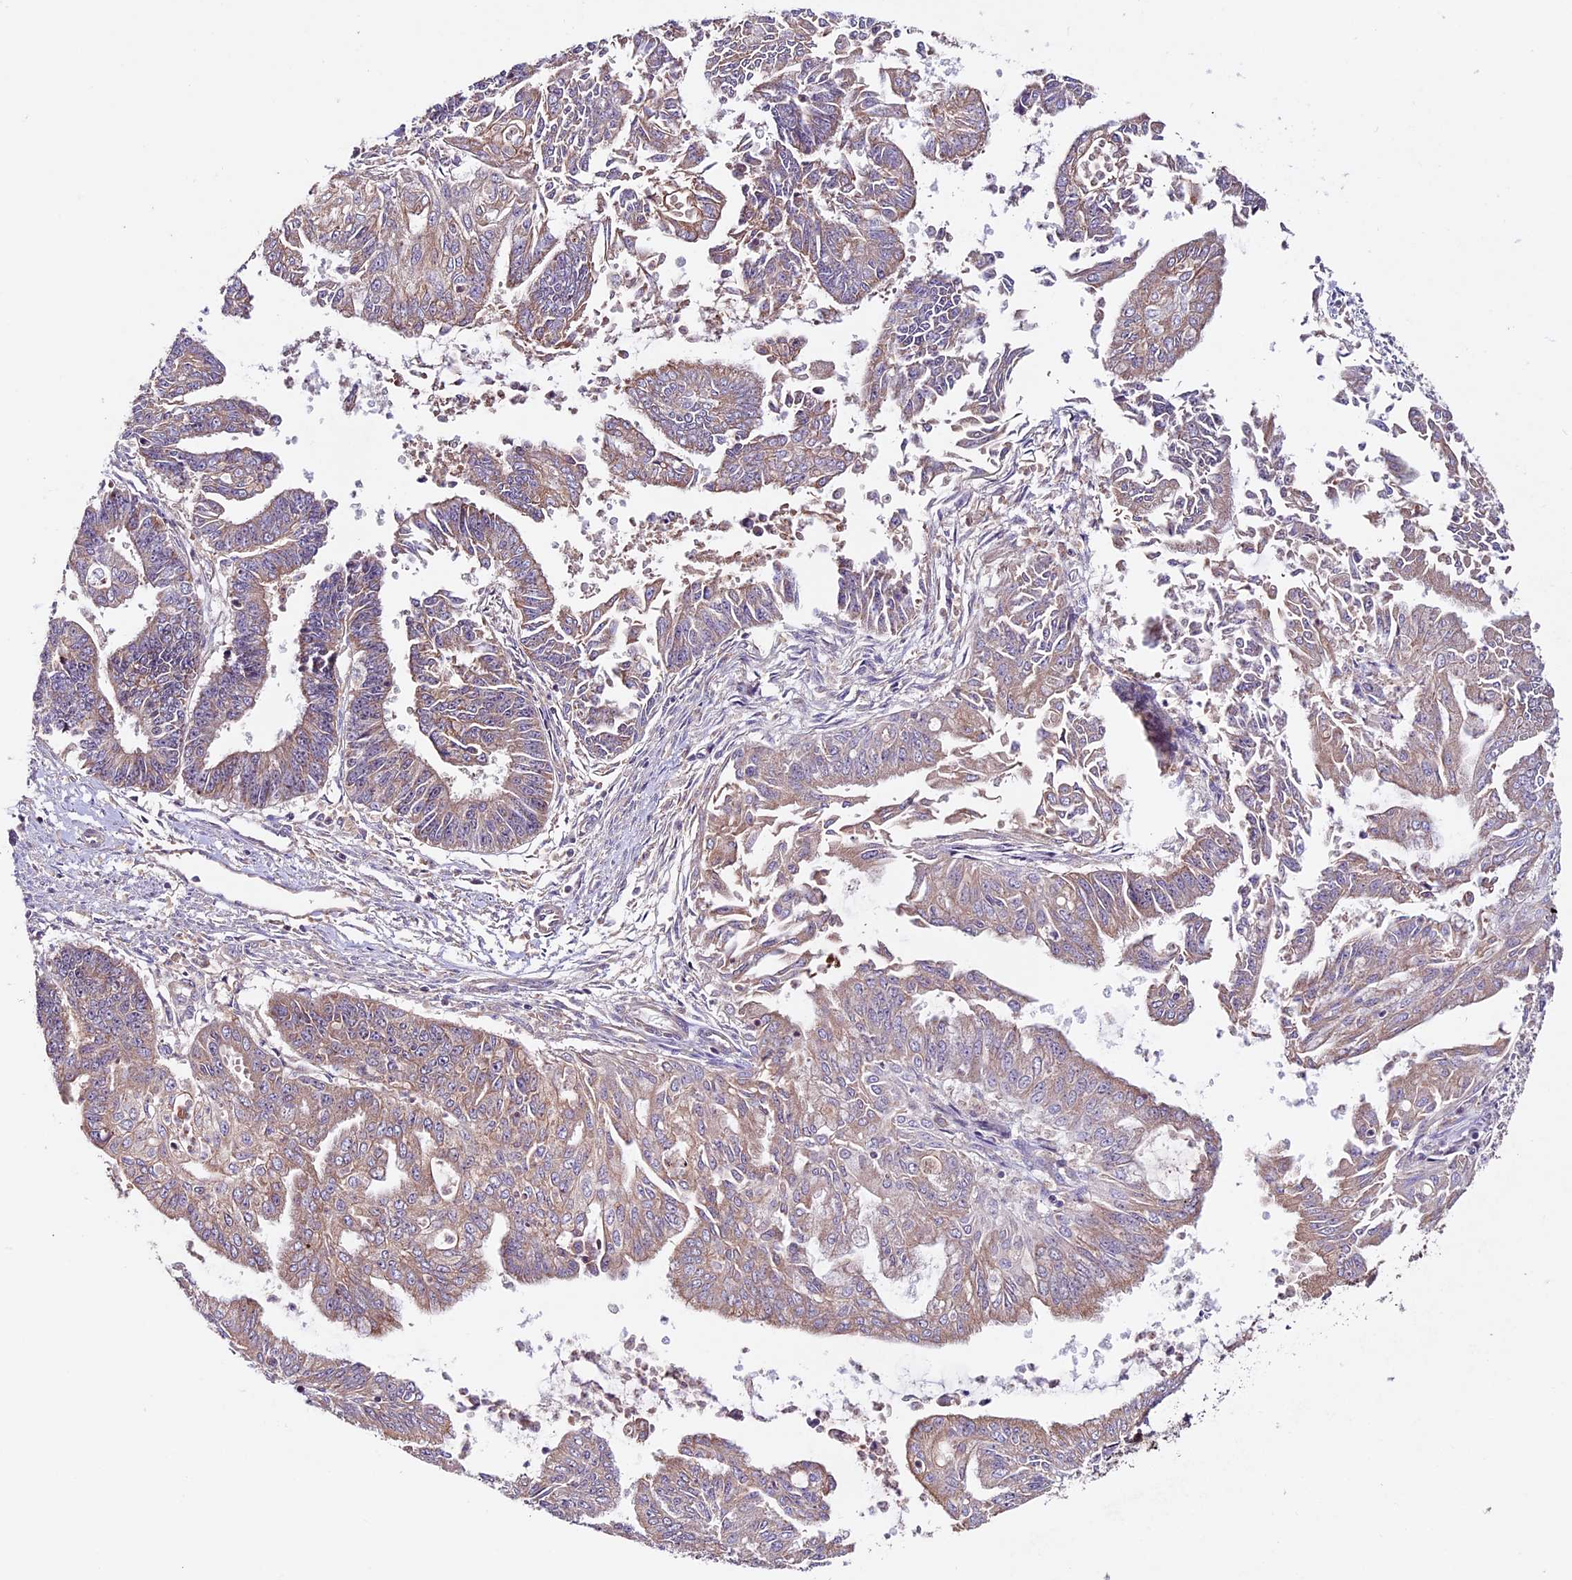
{"staining": {"intensity": "weak", "quantity": "<25%", "location": "cytoplasmic/membranous"}, "tissue": "endometrial cancer", "cell_type": "Tumor cells", "image_type": "cancer", "snomed": [{"axis": "morphology", "description": "Adenocarcinoma, NOS"}, {"axis": "topography", "description": "Endometrium"}], "caption": "An immunohistochemistry photomicrograph of endometrial cancer (adenocarcinoma) is shown. There is no staining in tumor cells of endometrial cancer (adenocarcinoma).", "gene": "ZNF598", "patient": {"sex": "female", "age": 73}}